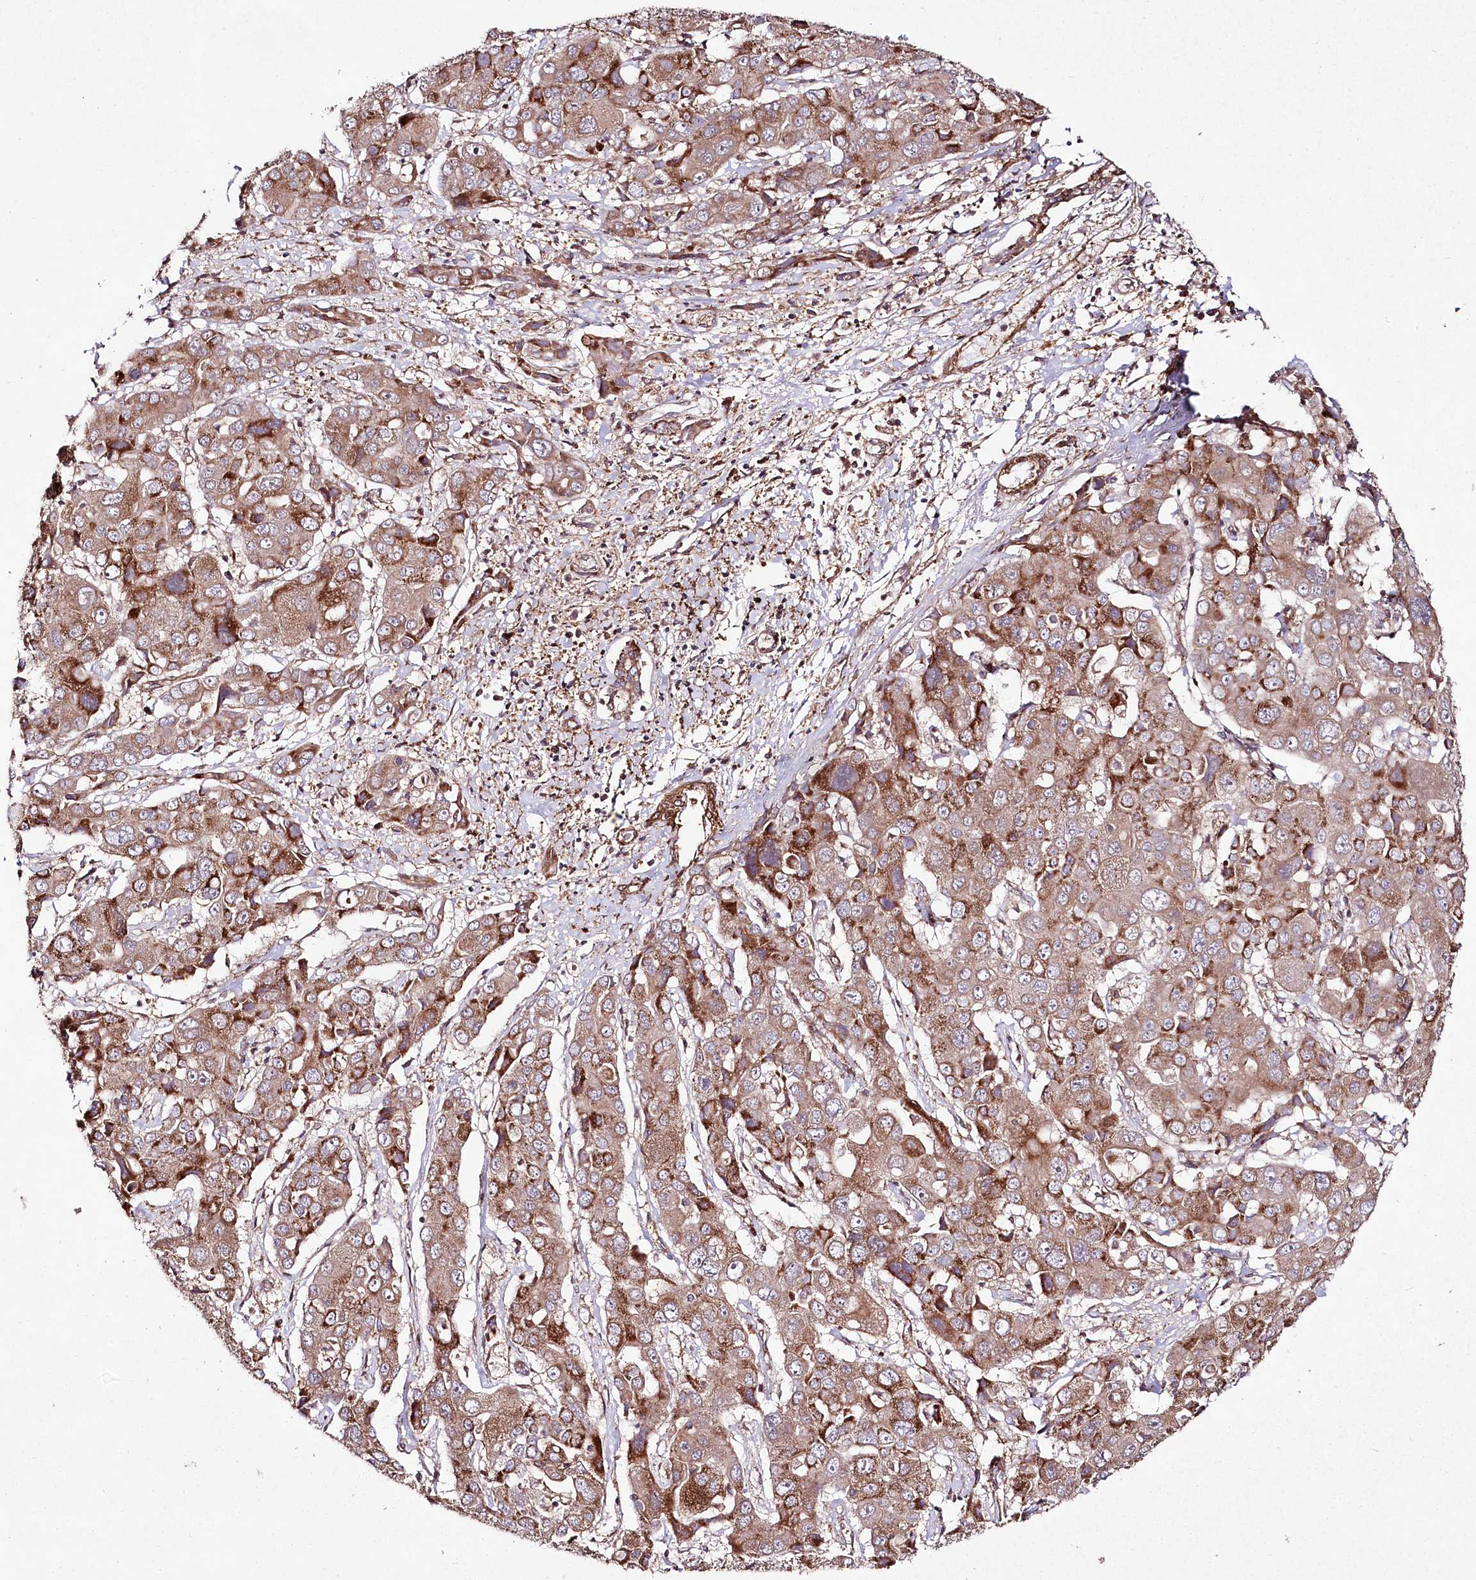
{"staining": {"intensity": "moderate", "quantity": ">75%", "location": "cytoplasmic/membranous"}, "tissue": "liver cancer", "cell_type": "Tumor cells", "image_type": "cancer", "snomed": [{"axis": "morphology", "description": "Cholangiocarcinoma"}, {"axis": "topography", "description": "Liver"}], "caption": "Immunohistochemistry (IHC) image of neoplastic tissue: human liver cholangiocarcinoma stained using immunohistochemistry (IHC) demonstrates medium levels of moderate protein expression localized specifically in the cytoplasmic/membranous of tumor cells, appearing as a cytoplasmic/membranous brown color.", "gene": "PHLDB1", "patient": {"sex": "male", "age": 67}}